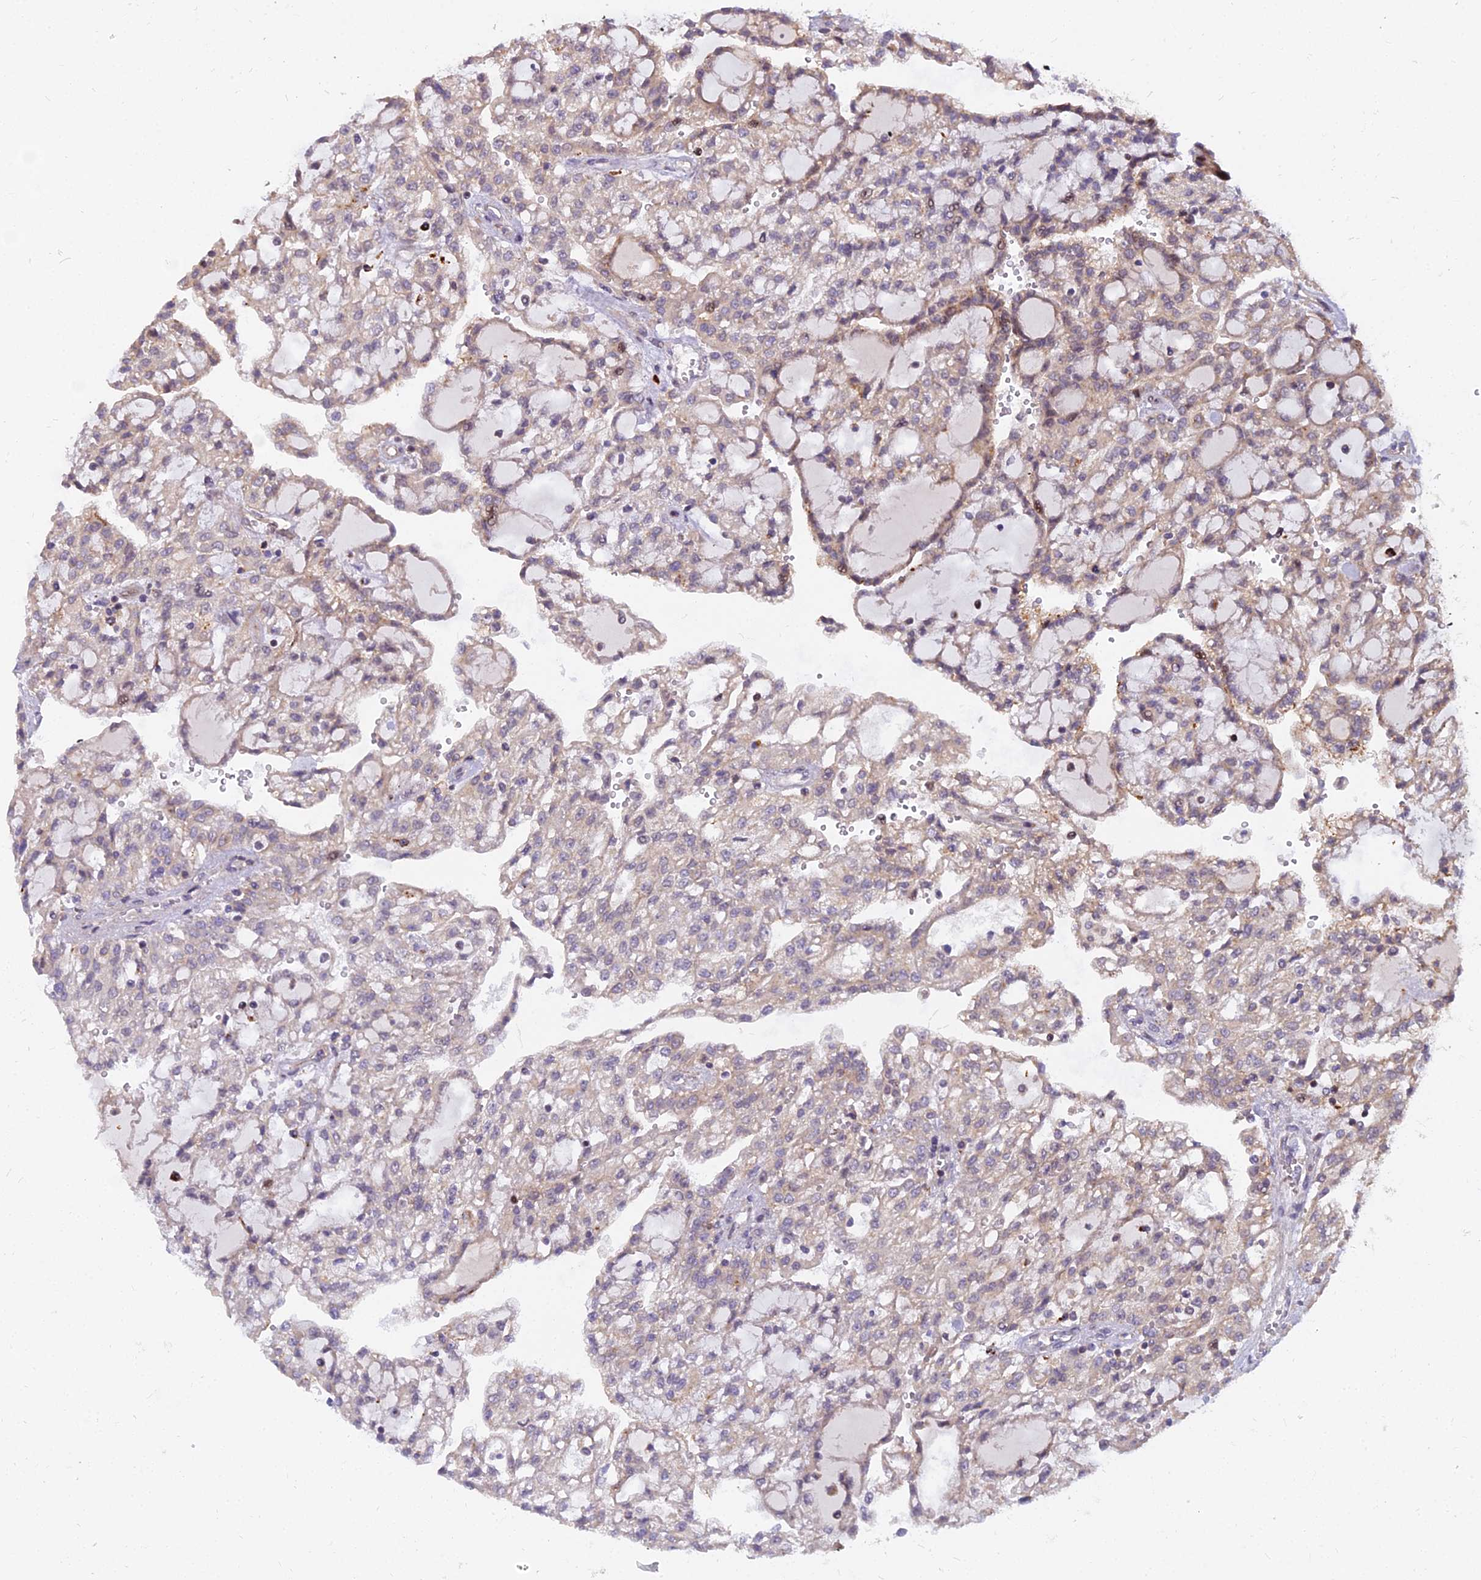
{"staining": {"intensity": "weak", "quantity": "<25%", "location": "cytoplasmic/membranous"}, "tissue": "renal cancer", "cell_type": "Tumor cells", "image_type": "cancer", "snomed": [{"axis": "morphology", "description": "Adenocarcinoma, NOS"}, {"axis": "topography", "description": "Kidney"}], "caption": "A high-resolution image shows immunohistochemistry (IHC) staining of renal cancer, which shows no significant staining in tumor cells.", "gene": "GLYATL3", "patient": {"sex": "male", "age": 63}}